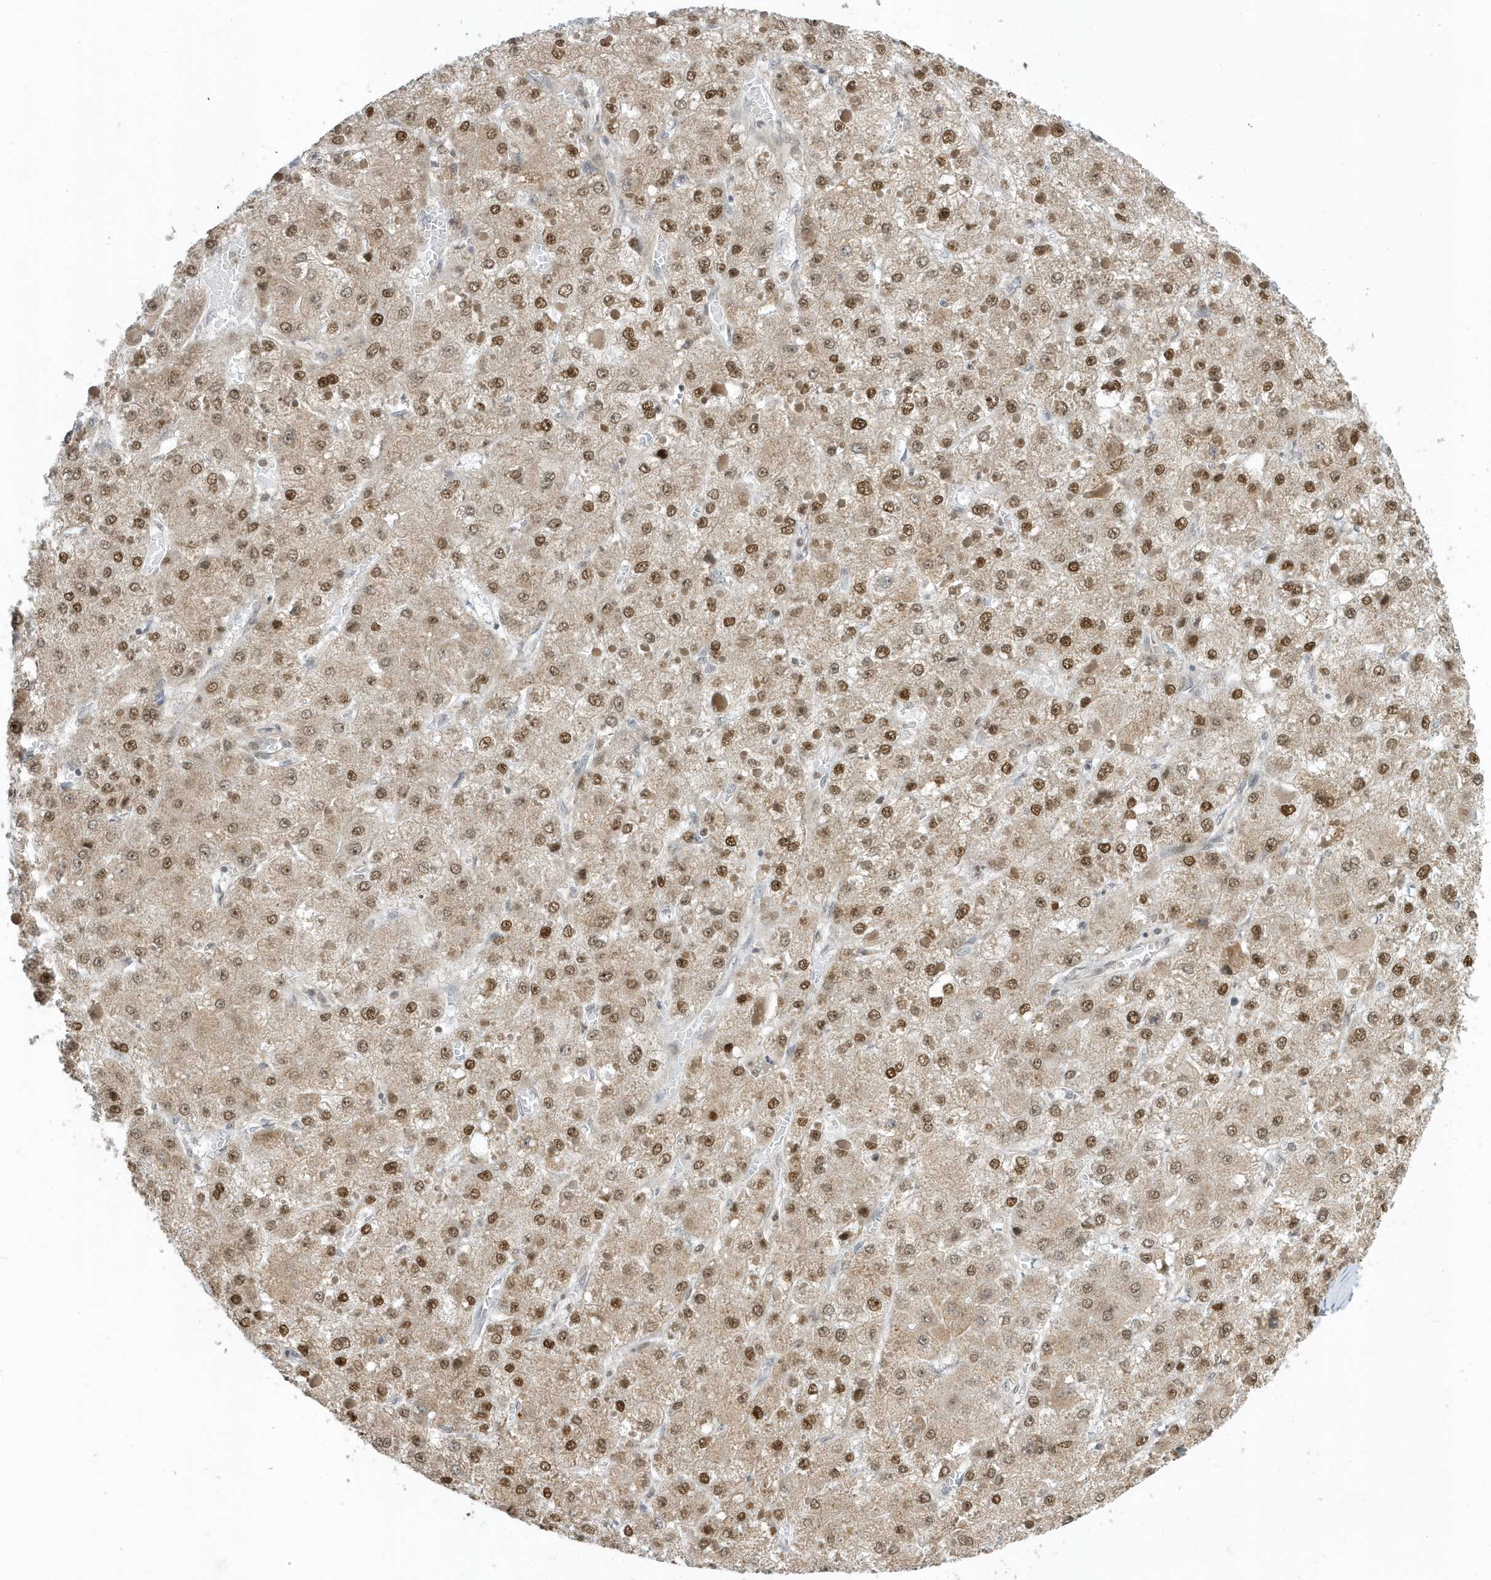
{"staining": {"intensity": "moderate", "quantity": ">75%", "location": "cytoplasmic/membranous,nuclear"}, "tissue": "liver cancer", "cell_type": "Tumor cells", "image_type": "cancer", "snomed": [{"axis": "morphology", "description": "Carcinoma, Hepatocellular, NOS"}, {"axis": "topography", "description": "Liver"}], "caption": "Tumor cells show medium levels of moderate cytoplasmic/membranous and nuclear expression in about >75% of cells in human liver hepatocellular carcinoma.", "gene": "ZNF740", "patient": {"sex": "female", "age": 73}}